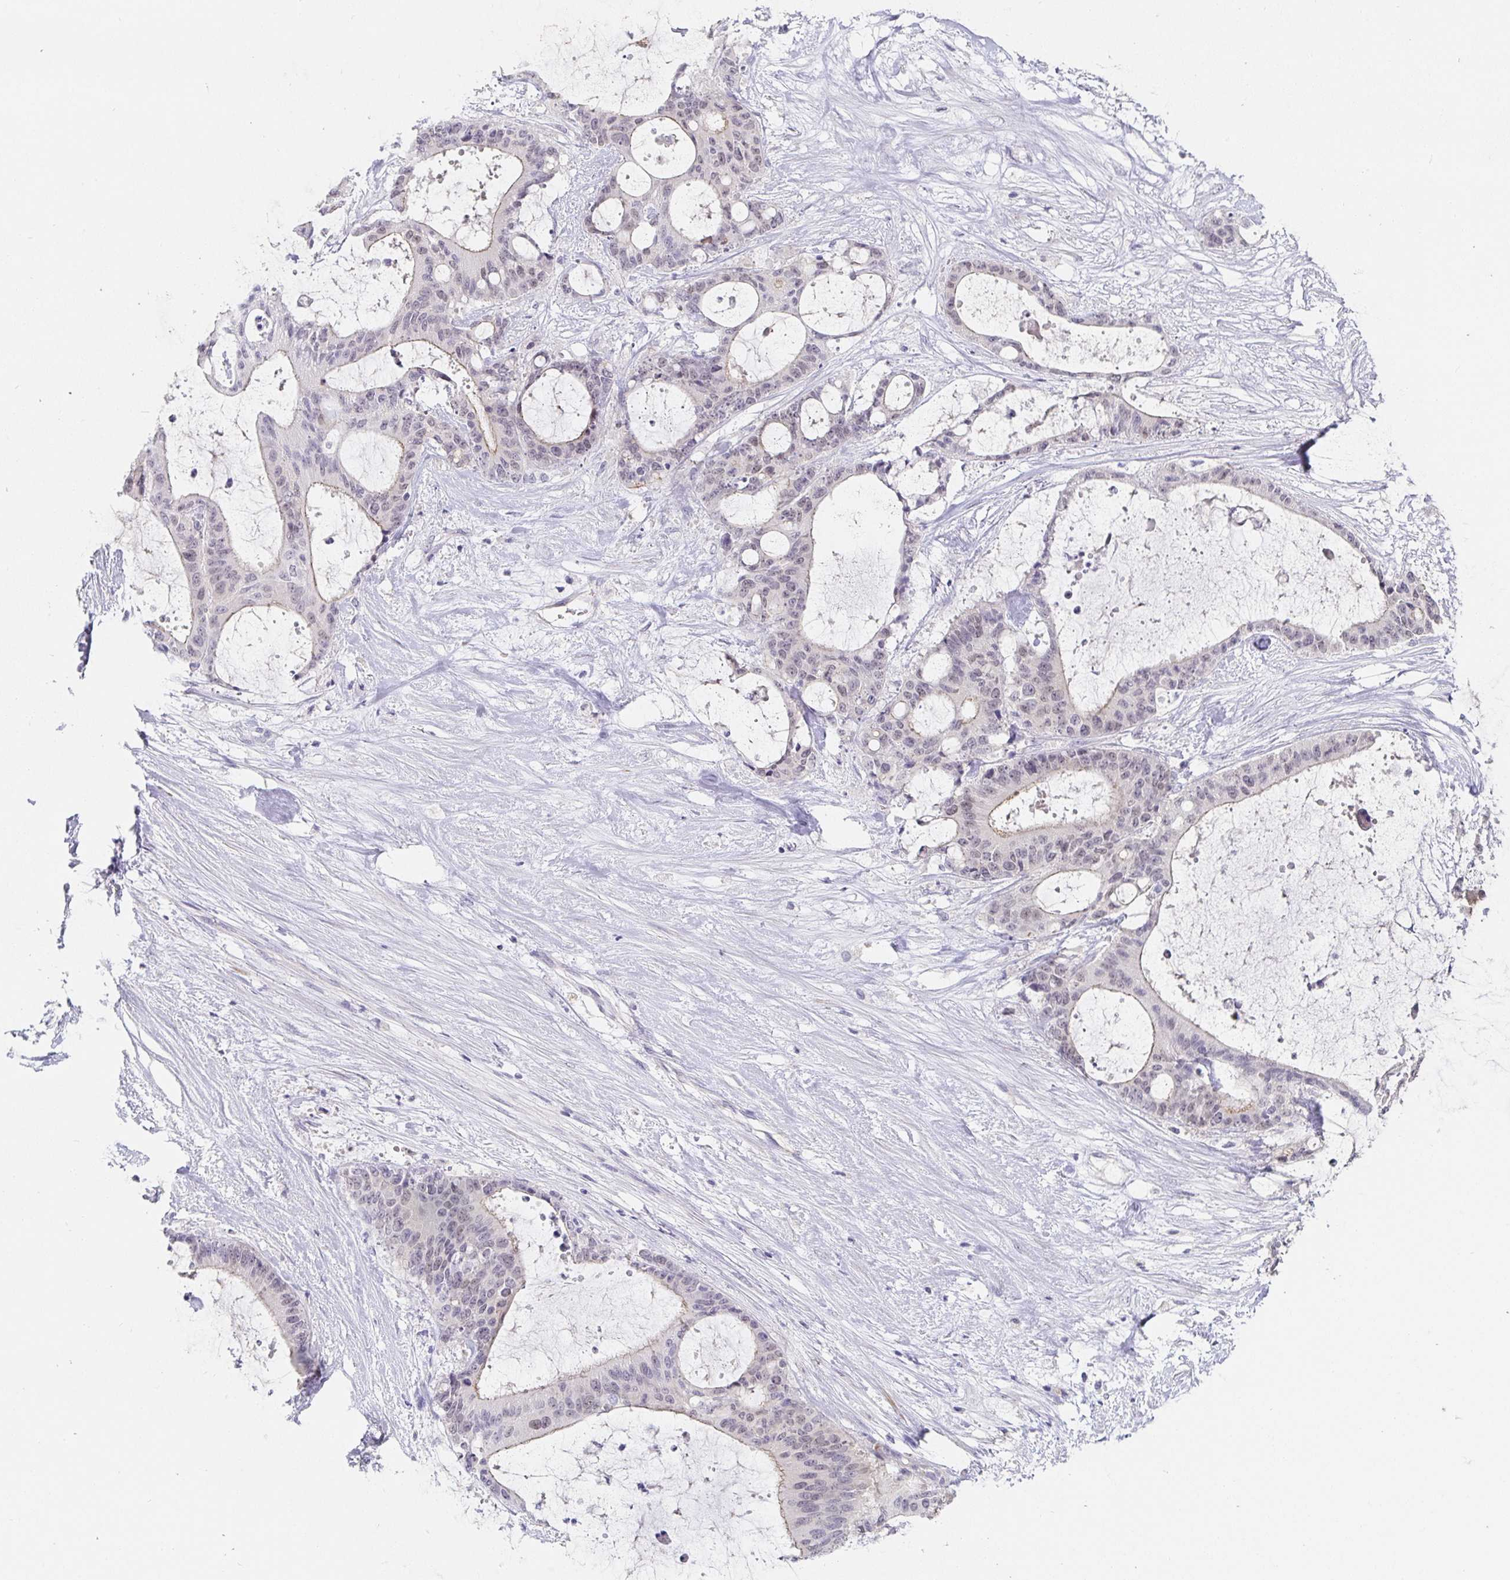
{"staining": {"intensity": "weak", "quantity": "<25%", "location": "cytoplasmic/membranous,nuclear"}, "tissue": "liver cancer", "cell_type": "Tumor cells", "image_type": "cancer", "snomed": [{"axis": "morphology", "description": "Normal tissue, NOS"}, {"axis": "morphology", "description": "Cholangiocarcinoma"}, {"axis": "topography", "description": "Liver"}, {"axis": "topography", "description": "Peripheral nerve tissue"}], "caption": "High power microscopy micrograph of an immunohistochemistry (IHC) micrograph of liver cancer, revealing no significant expression in tumor cells. The staining was performed using DAB to visualize the protein expression in brown, while the nuclei were stained in blue with hematoxylin (Magnification: 20x).", "gene": "PDX1", "patient": {"sex": "female", "age": 73}}